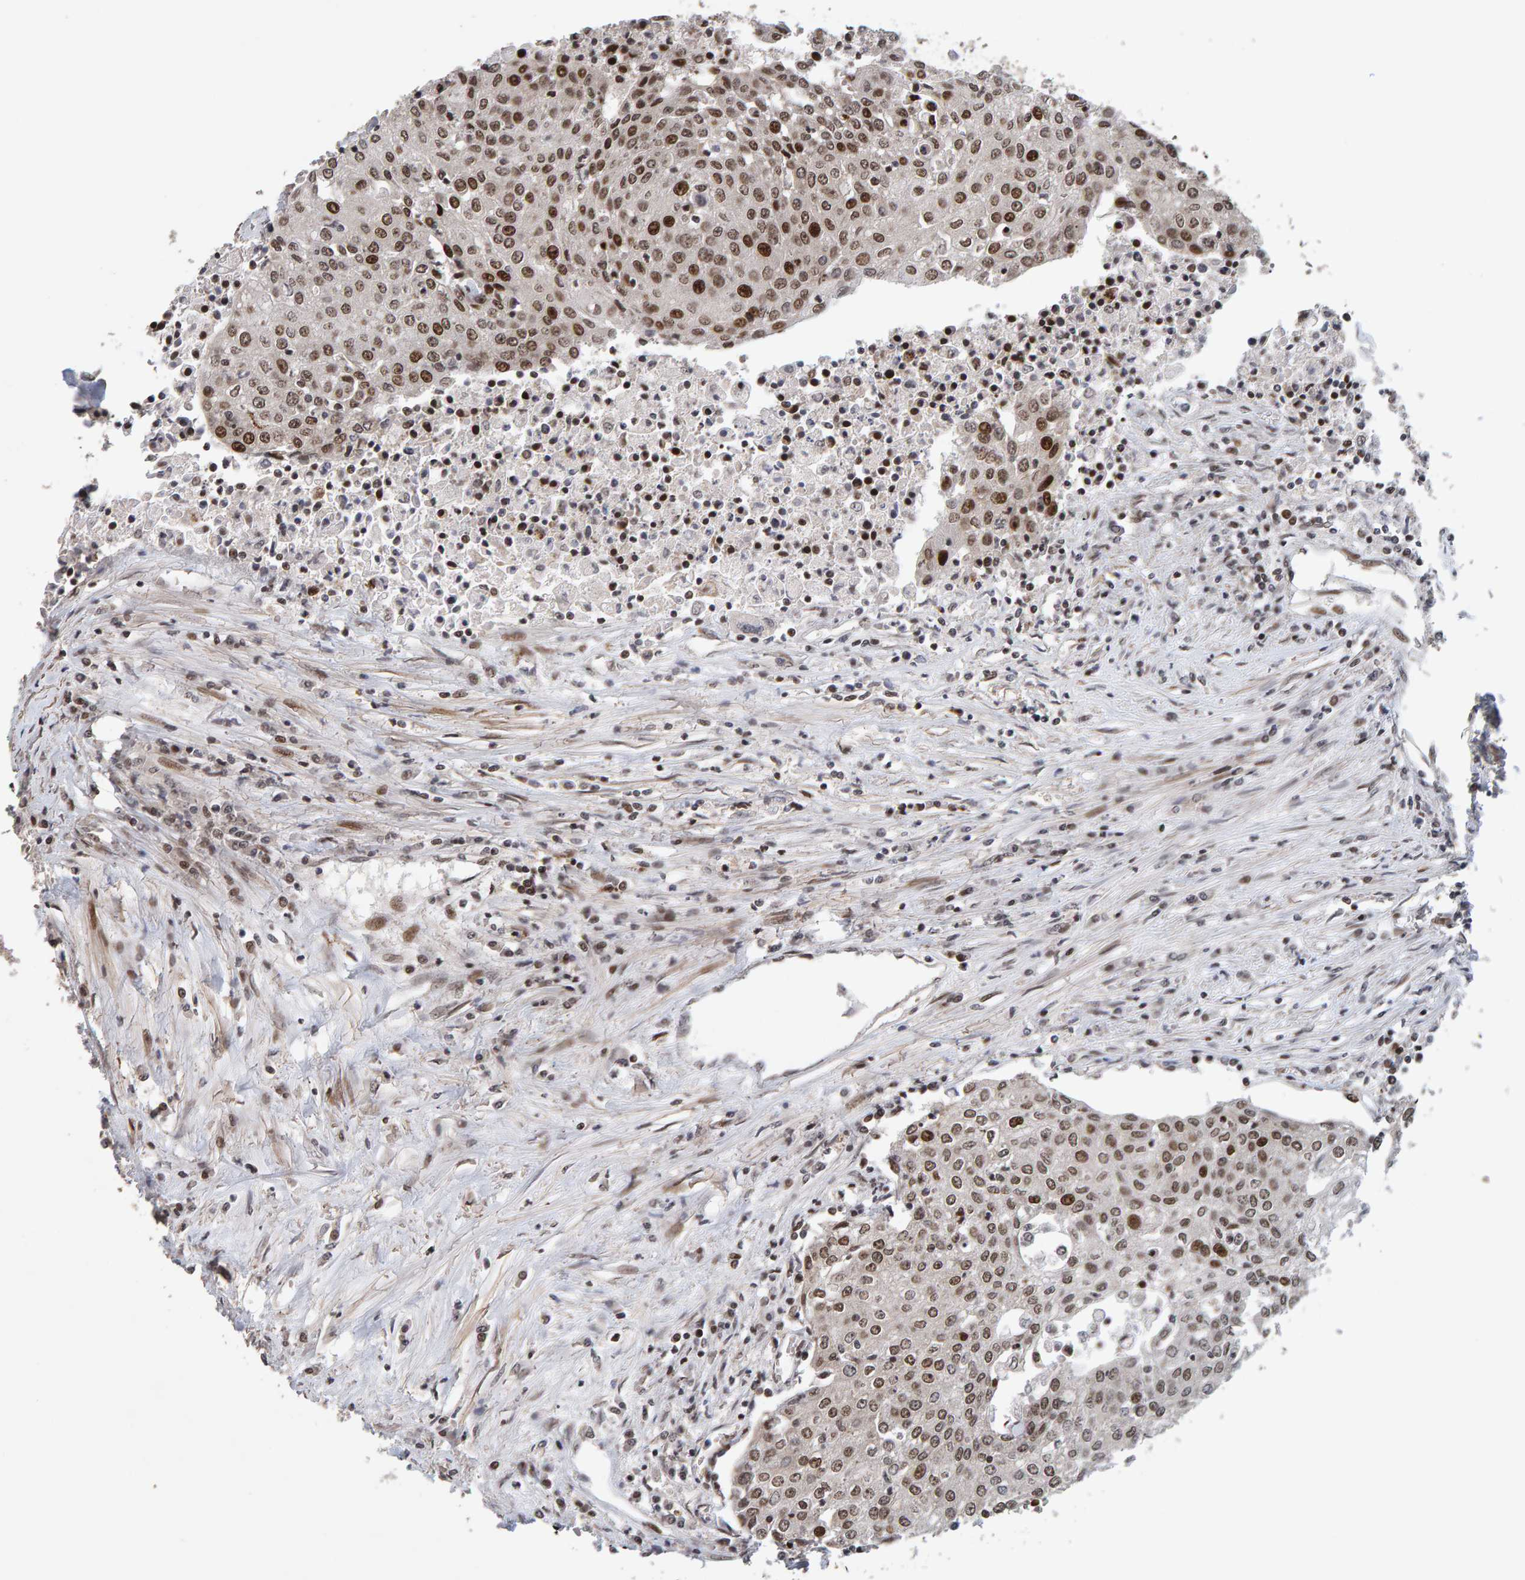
{"staining": {"intensity": "strong", "quantity": ">75%", "location": "nuclear"}, "tissue": "urothelial cancer", "cell_type": "Tumor cells", "image_type": "cancer", "snomed": [{"axis": "morphology", "description": "Urothelial carcinoma, High grade"}, {"axis": "topography", "description": "Urinary bladder"}], "caption": "Immunohistochemistry image of urothelial carcinoma (high-grade) stained for a protein (brown), which demonstrates high levels of strong nuclear expression in approximately >75% of tumor cells.", "gene": "CHD4", "patient": {"sex": "female", "age": 85}}